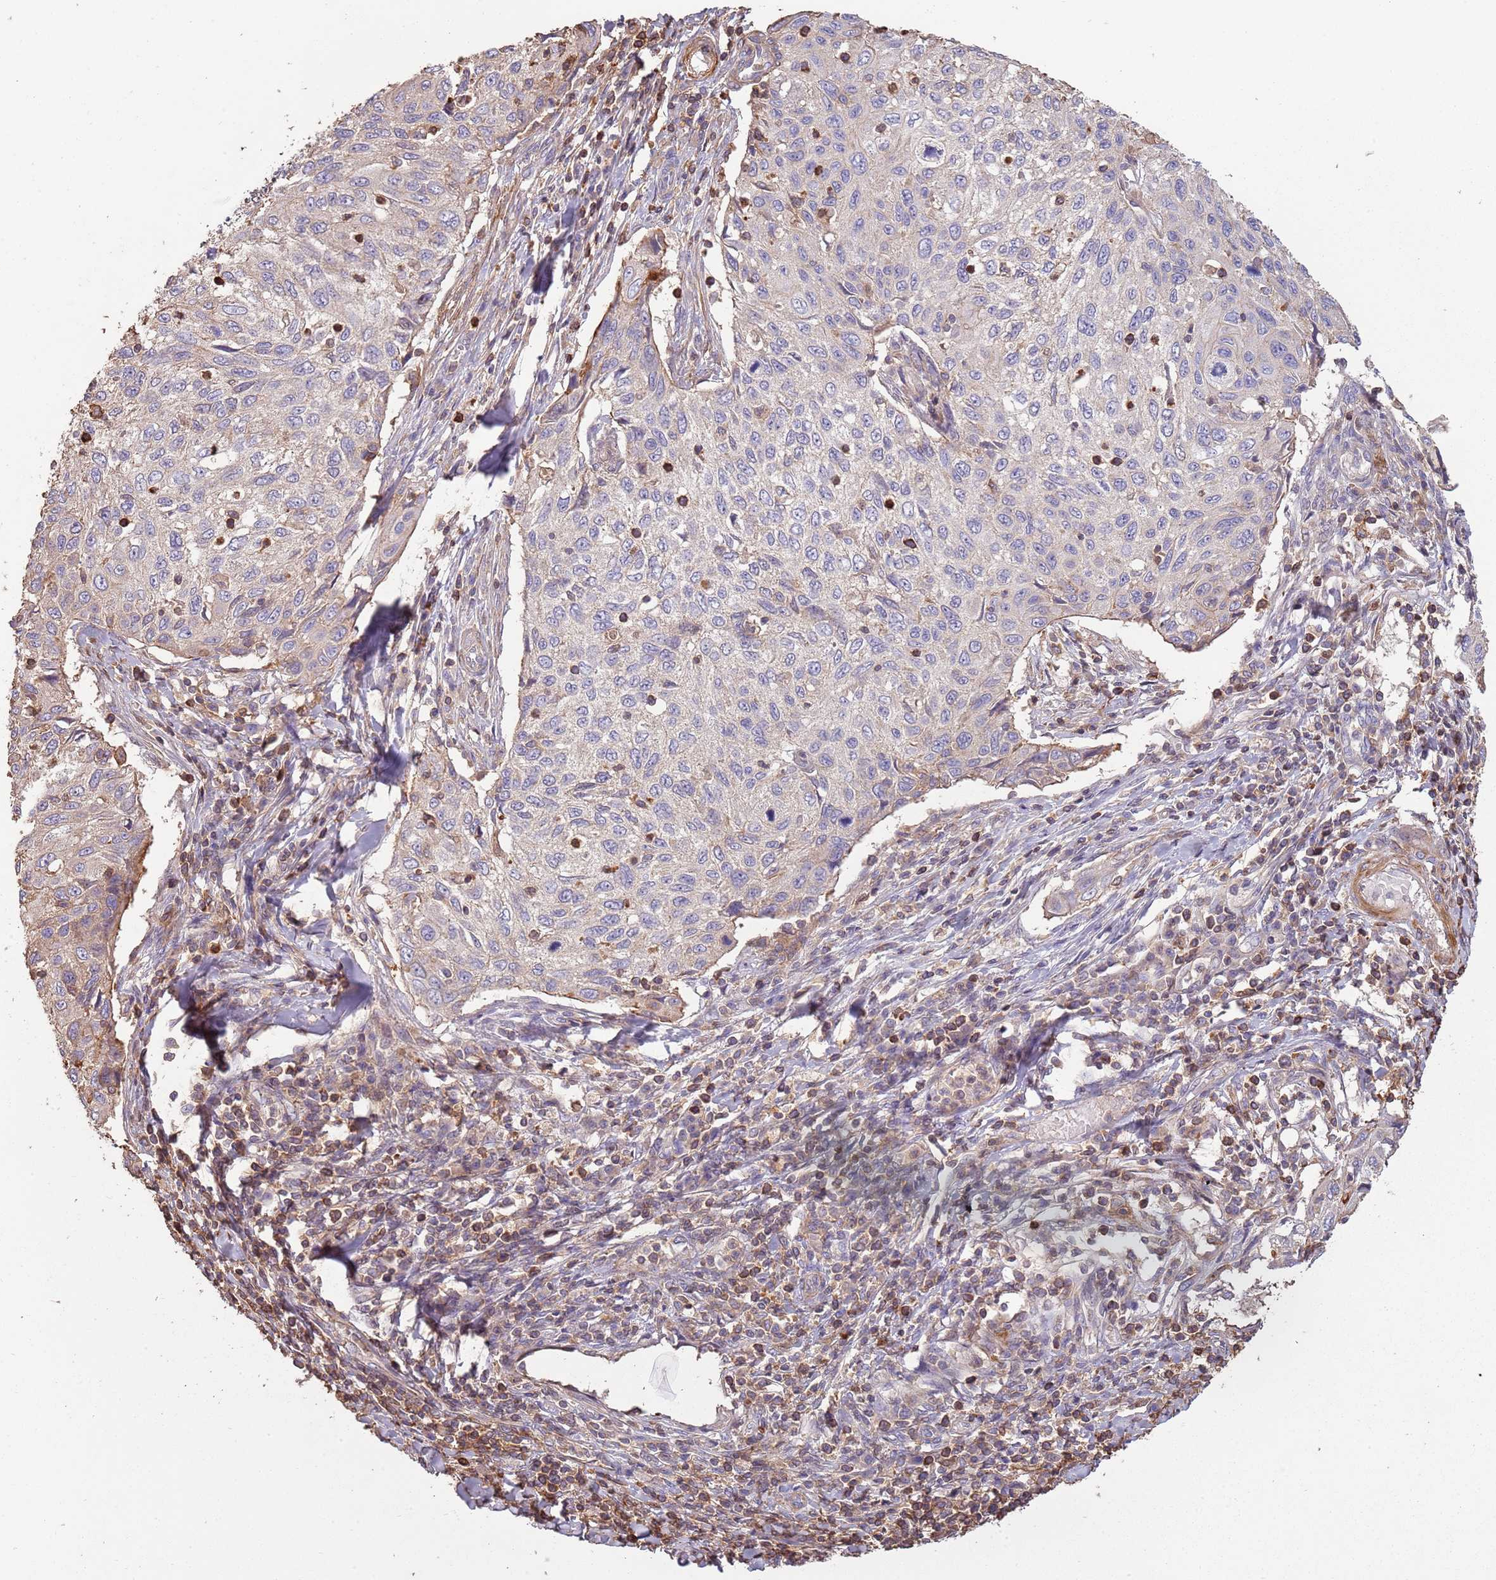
{"staining": {"intensity": "negative", "quantity": "none", "location": "none"}, "tissue": "cervical cancer", "cell_type": "Tumor cells", "image_type": "cancer", "snomed": [{"axis": "morphology", "description": "Squamous cell carcinoma, NOS"}, {"axis": "topography", "description": "Cervix"}], "caption": "IHC histopathology image of cervical cancer stained for a protein (brown), which exhibits no expression in tumor cells.", "gene": "FECH", "patient": {"sex": "female", "age": 70}}